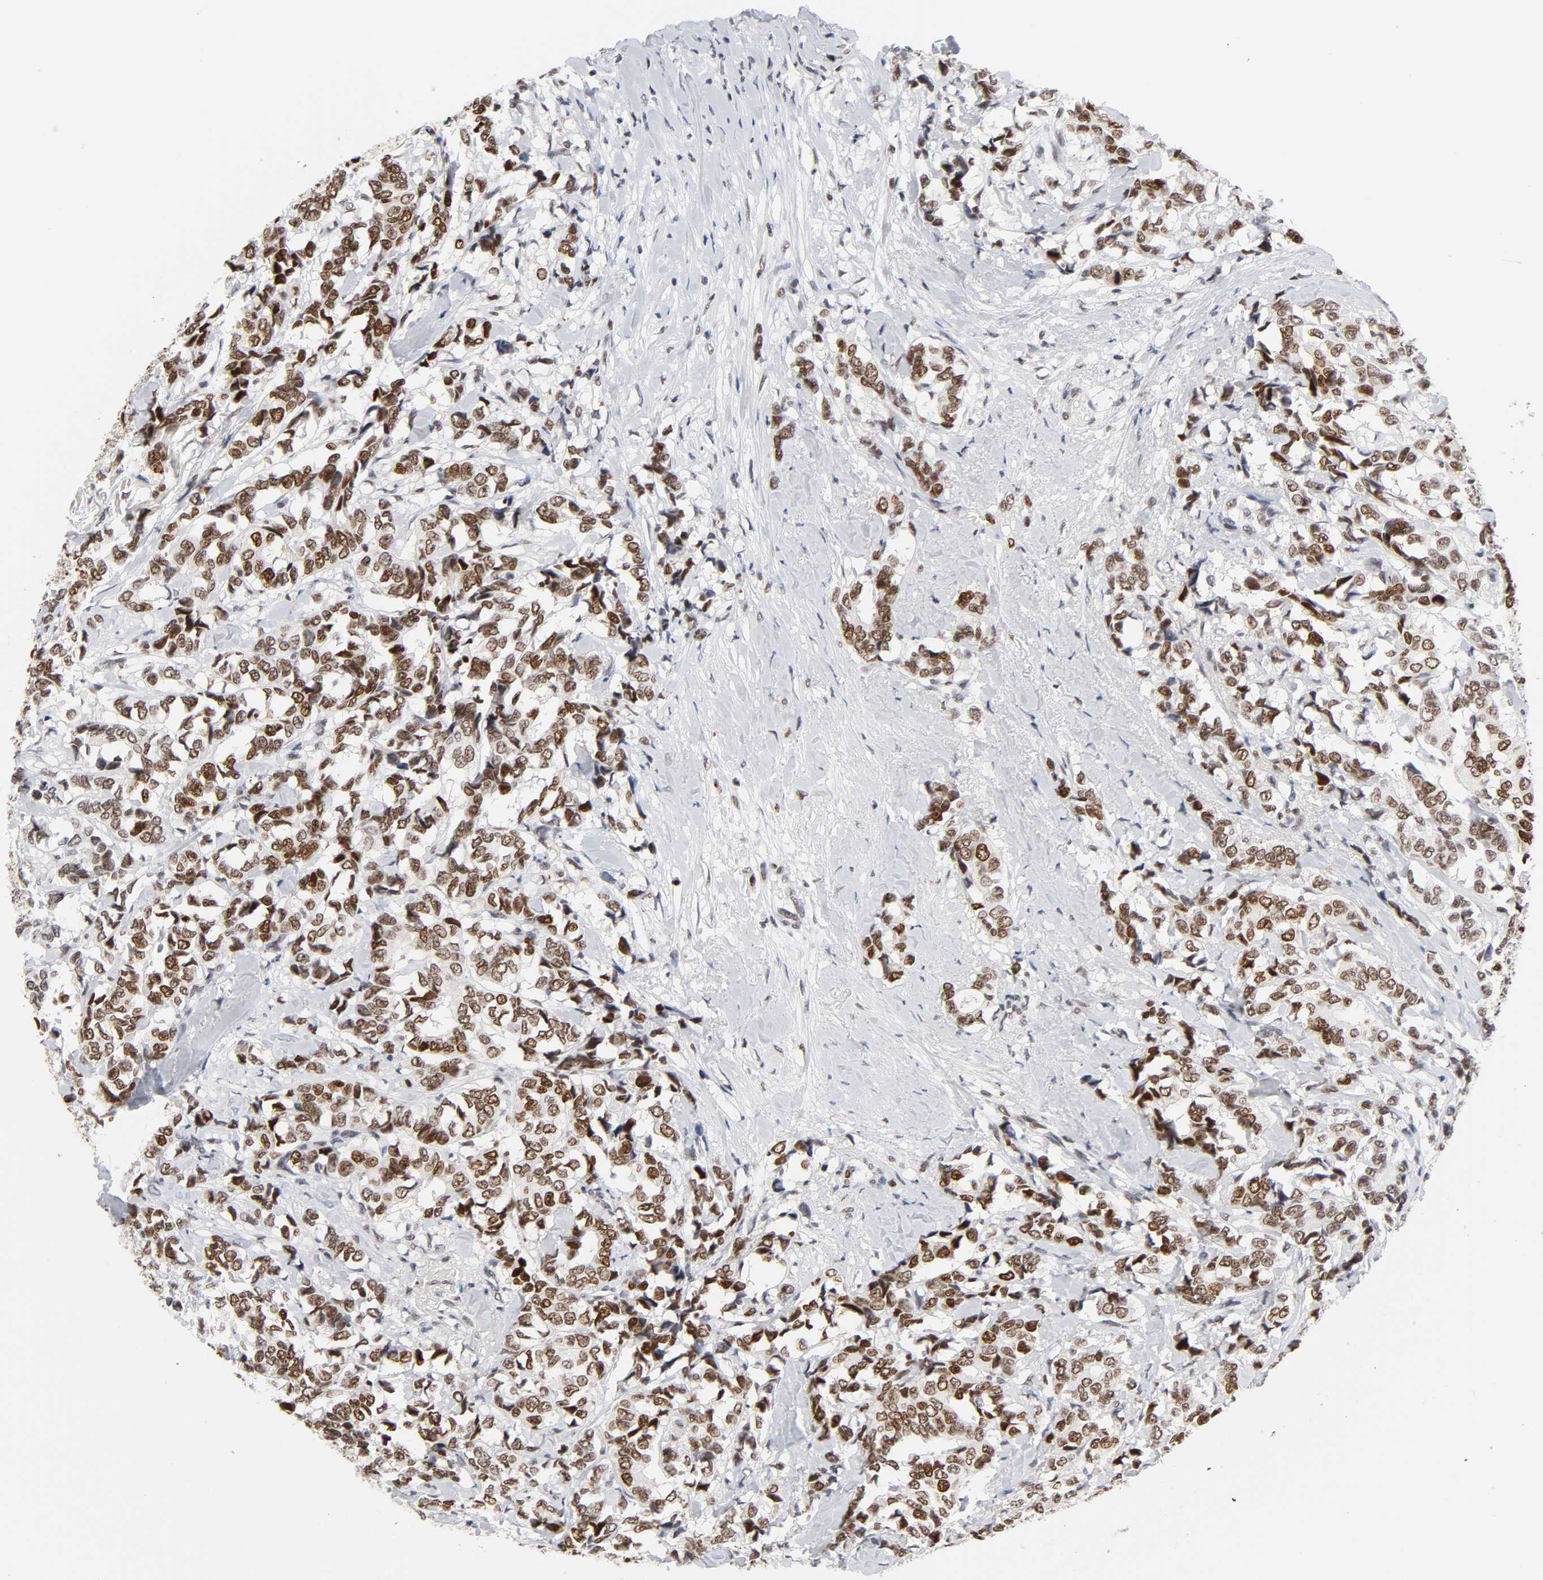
{"staining": {"intensity": "strong", "quantity": "25%-75%", "location": "nuclear"}, "tissue": "breast cancer", "cell_type": "Tumor cells", "image_type": "cancer", "snomed": [{"axis": "morphology", "description": "Duct carcinoma"}, {"axis": "topography", "description": "Breast"}], "caption": "Strong nuclear protein positivity is seen in approximately 25%-75% of tumor cells in breast cancer. The protein is shown in brown color, while the nuclei are stained blue.", "gene": "RFC4", "patient": {"sex": "female", "age": 87}}